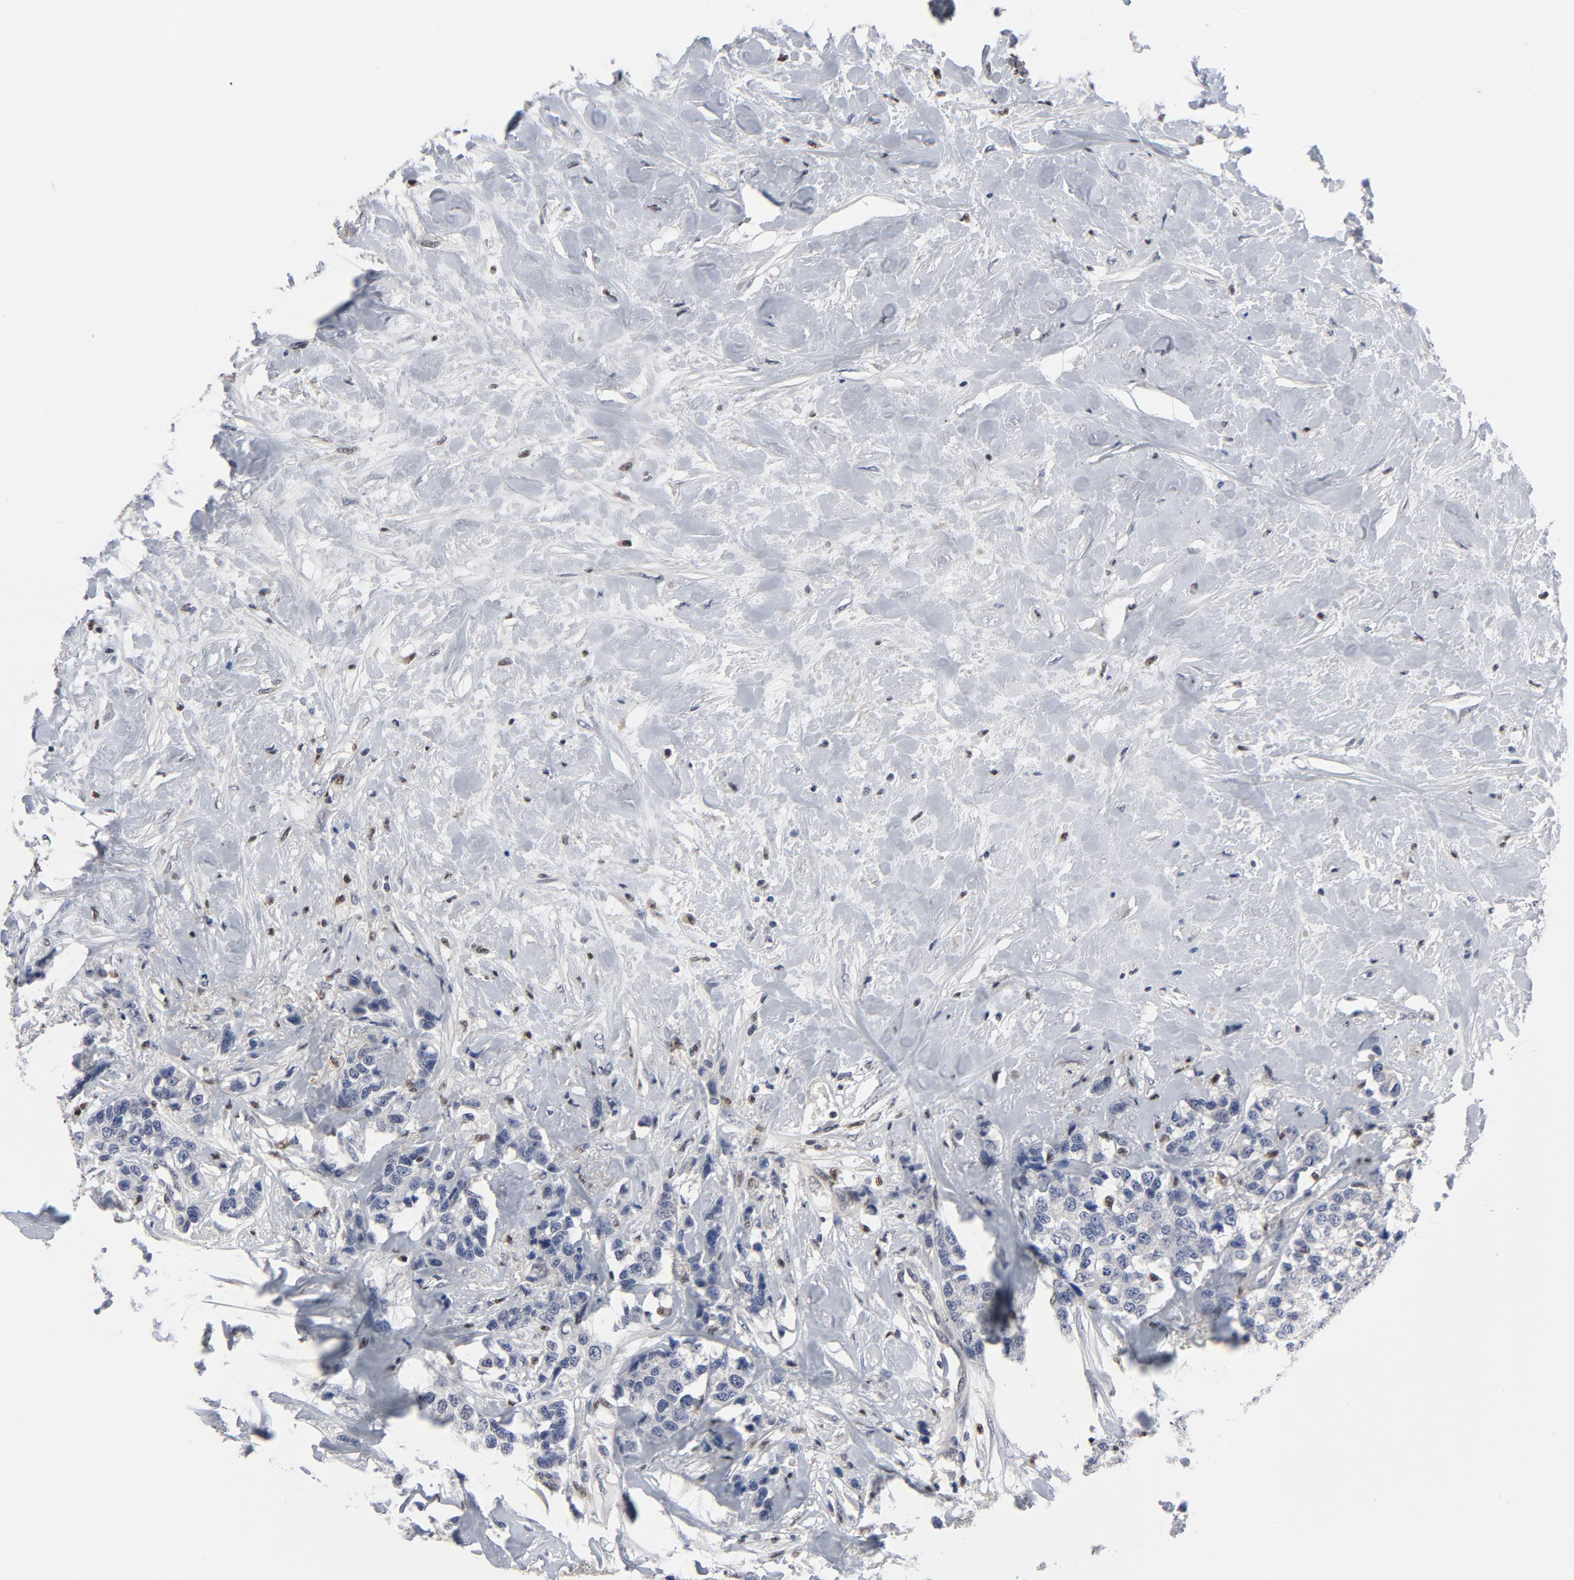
{"staining": {"intensity": "moderate", "quantity": ">75%", "location": "cytoplasmic/membranous"}, "tissue": "breast cancer", "cell_type": "Tumor cells", "image_type": "cancer", "snomed": [{"axis": "morphology", "description": "Duct carcinoma"}, {"axis": "topography", "description": "Breast"}], "caption": "Invasive ductal carcinoma (breast) stained for a protein (brown) exhibits moderate cytoplasmic/membranous positive expression in approximately >75% of tumor cells.", "gene": "NFKB1", "patient": {"sex": "female", "age": 51}}